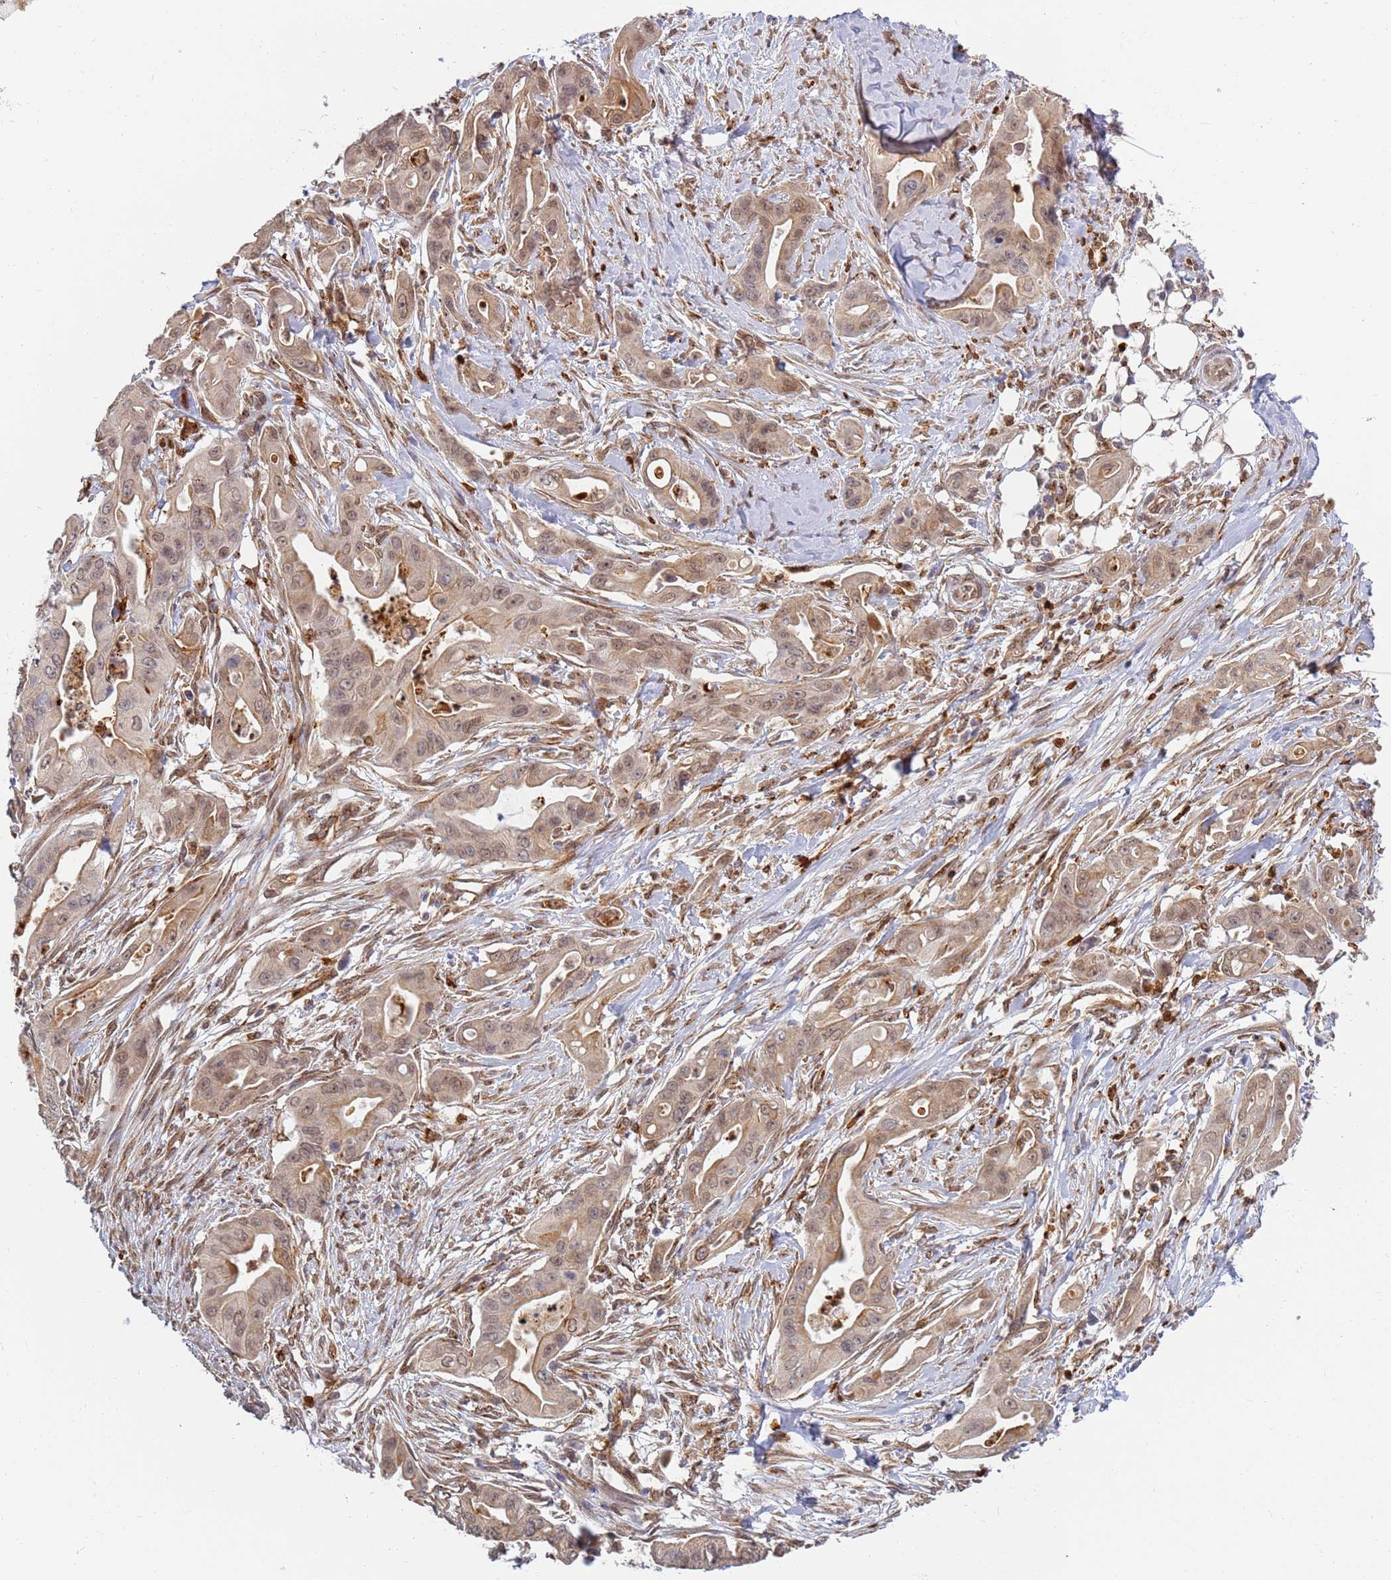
{"staining": {"intensity": "weak", "quantity": ">75%", "location": "cytoplasmic/membranous,nuclear"}, "tissue": "ovarian cancer", "cell_type": "Tumor cells", "image_type": "cancer", "snomed": [{"axis": "morphology", "description": "Cystadenocarcinoma, mucinous, NOS"}, {"axis": "topography", "description": "Ovary"}], "caption": "This micrograph displays ovarian mucinous cystadenocarcinoma stained with IHC to label a protein in brown. The cytoplasmic/membranous and nuclear of tumor cells show weak positivity for the protein. Nuclei are counter-stained blue.", "gene": "CEP170", "patient": {"sex": "female", "age": 70}}